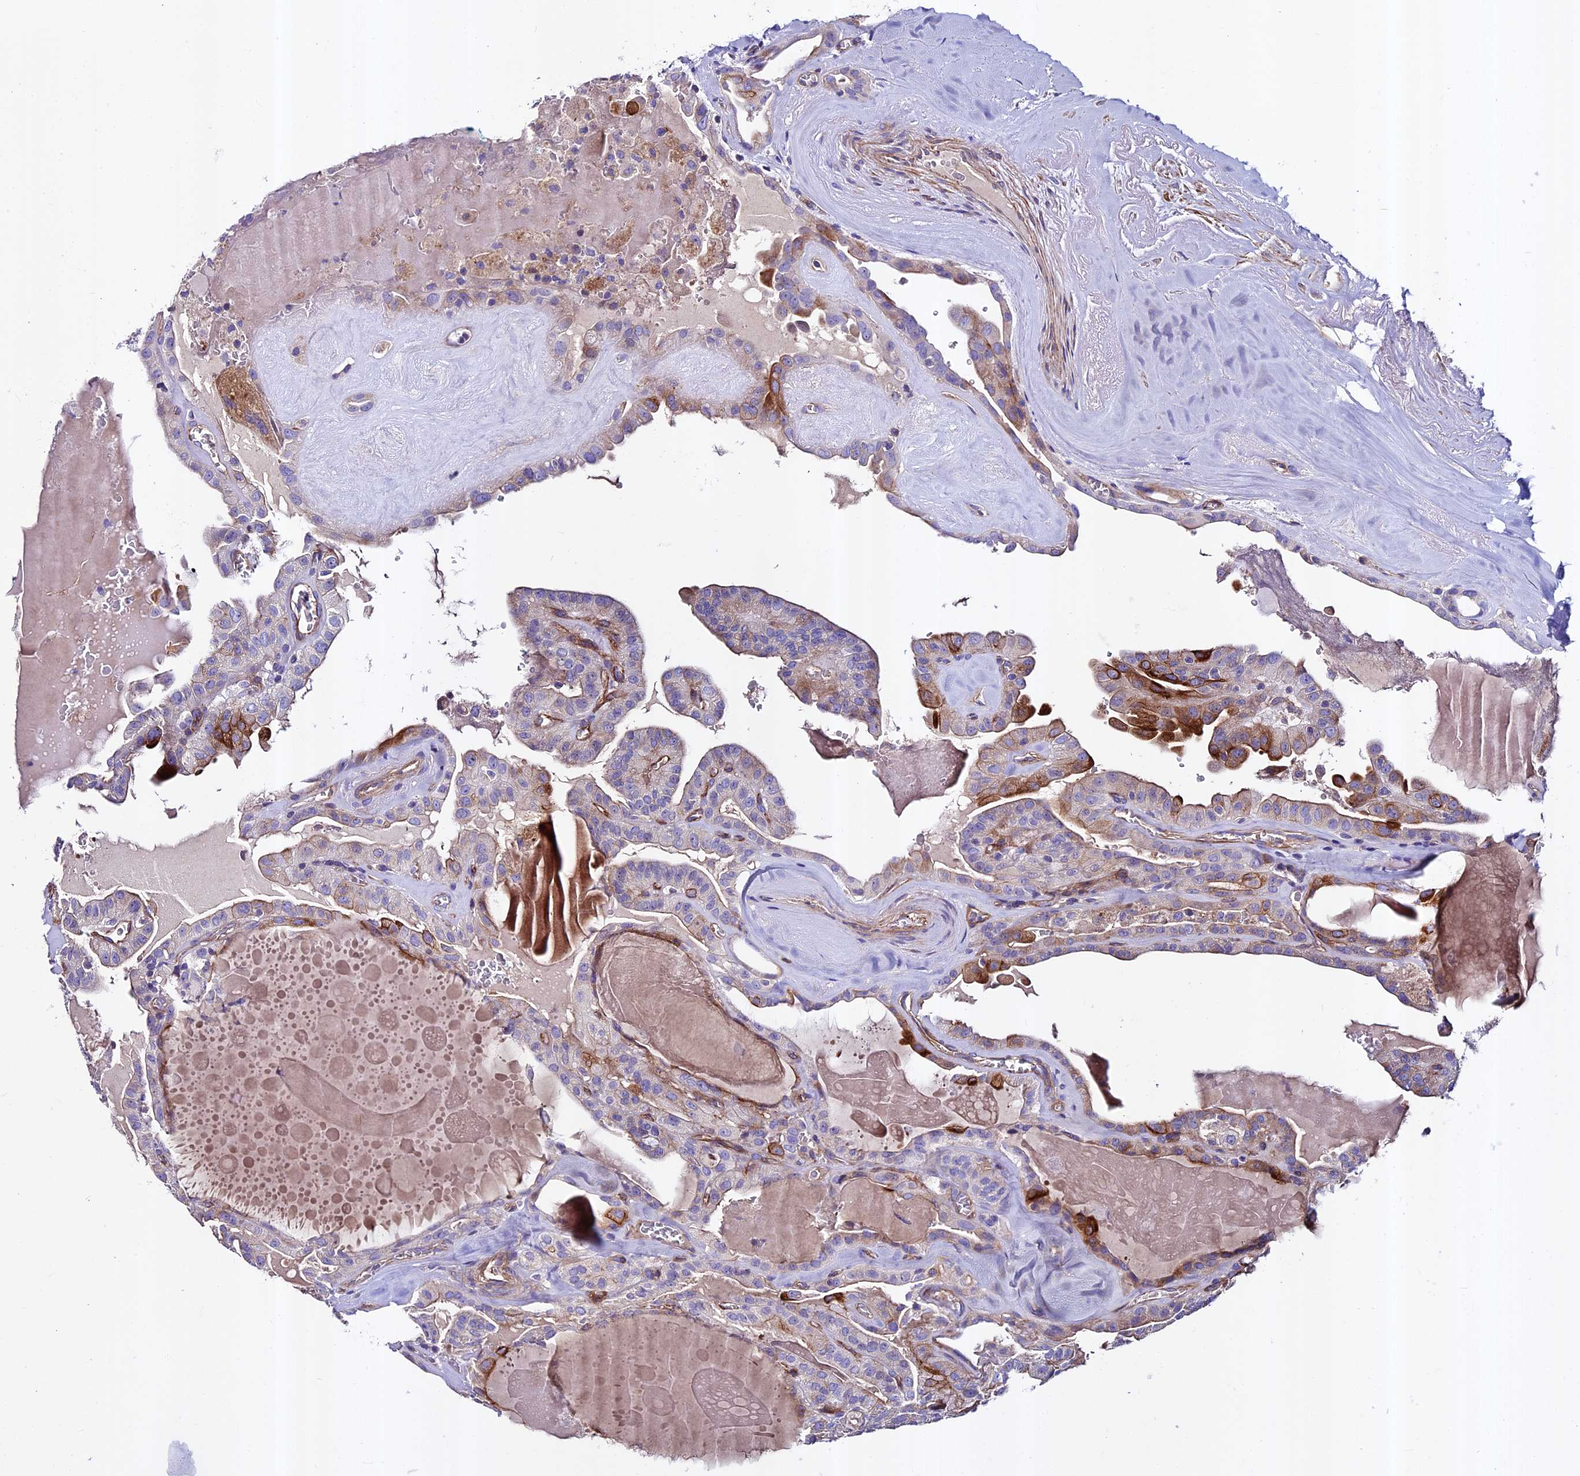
{"staining": {"intensity": "moderate", "quantity": "<25%", "location": "cytoplasmic/membranous"}, "tissue": "thyroid cancer", "cell_type": "Tumor cells", "image_type": "cancer", "snomed": [{"axis": "morphology", "description": "Papillary adenocarcinoma, NOS"}, {"axis": "topography", "description": "Thyroid gland"}], "caption": "Immunohistochemistry staining of thyroid cancer, which reveals low levels of moderate cytoplasmic/membranous staining in approximately <25% of tumor cells indicating moderate cytoplasmic/membranous protein expression. The staining was performed using DAB (3,3'-diaminobenzidine) (brown) for protein detection and nuclei were counterstained in hematoxylin (blue).", "gene": "EVA1B", "patient": {"sex": "male", "age": 52}}